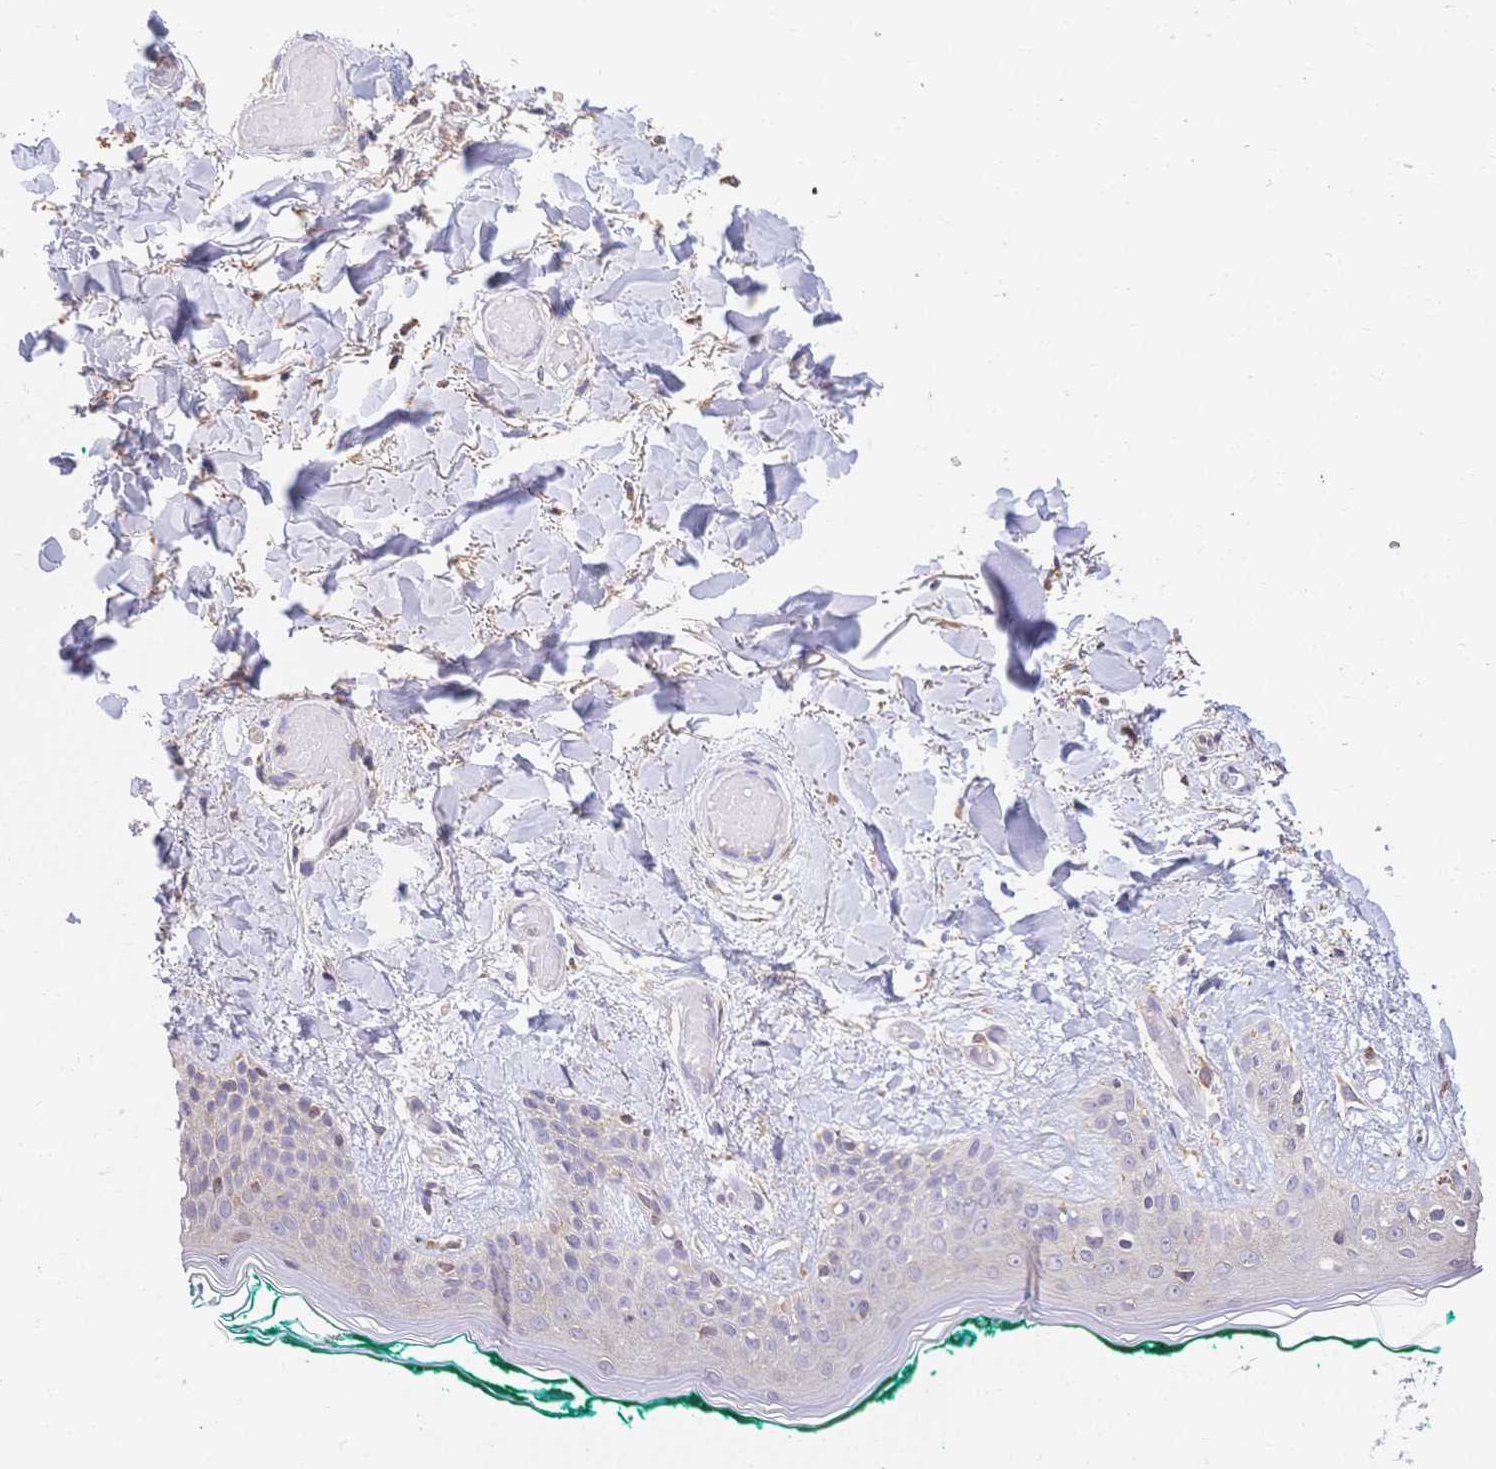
{"staining": {"intensity": "weak", "quantity": "<25%", "location": "cytoplasmic/membranous"}, "tissue": "skin", "cell_type": "Fibroblasts", "image_type": "normal", "snomed": [{"axis": "morphology", "description": "Normal tissue, NOS"}, {"axis": "topography", "description": "Skin"}], "caption": "Protein analysis of unremarkable skin exhibits no significant positivity in fibroblasts.", "gene": "HS3ST5", "patient": {"sex": "female", "age": 34}}